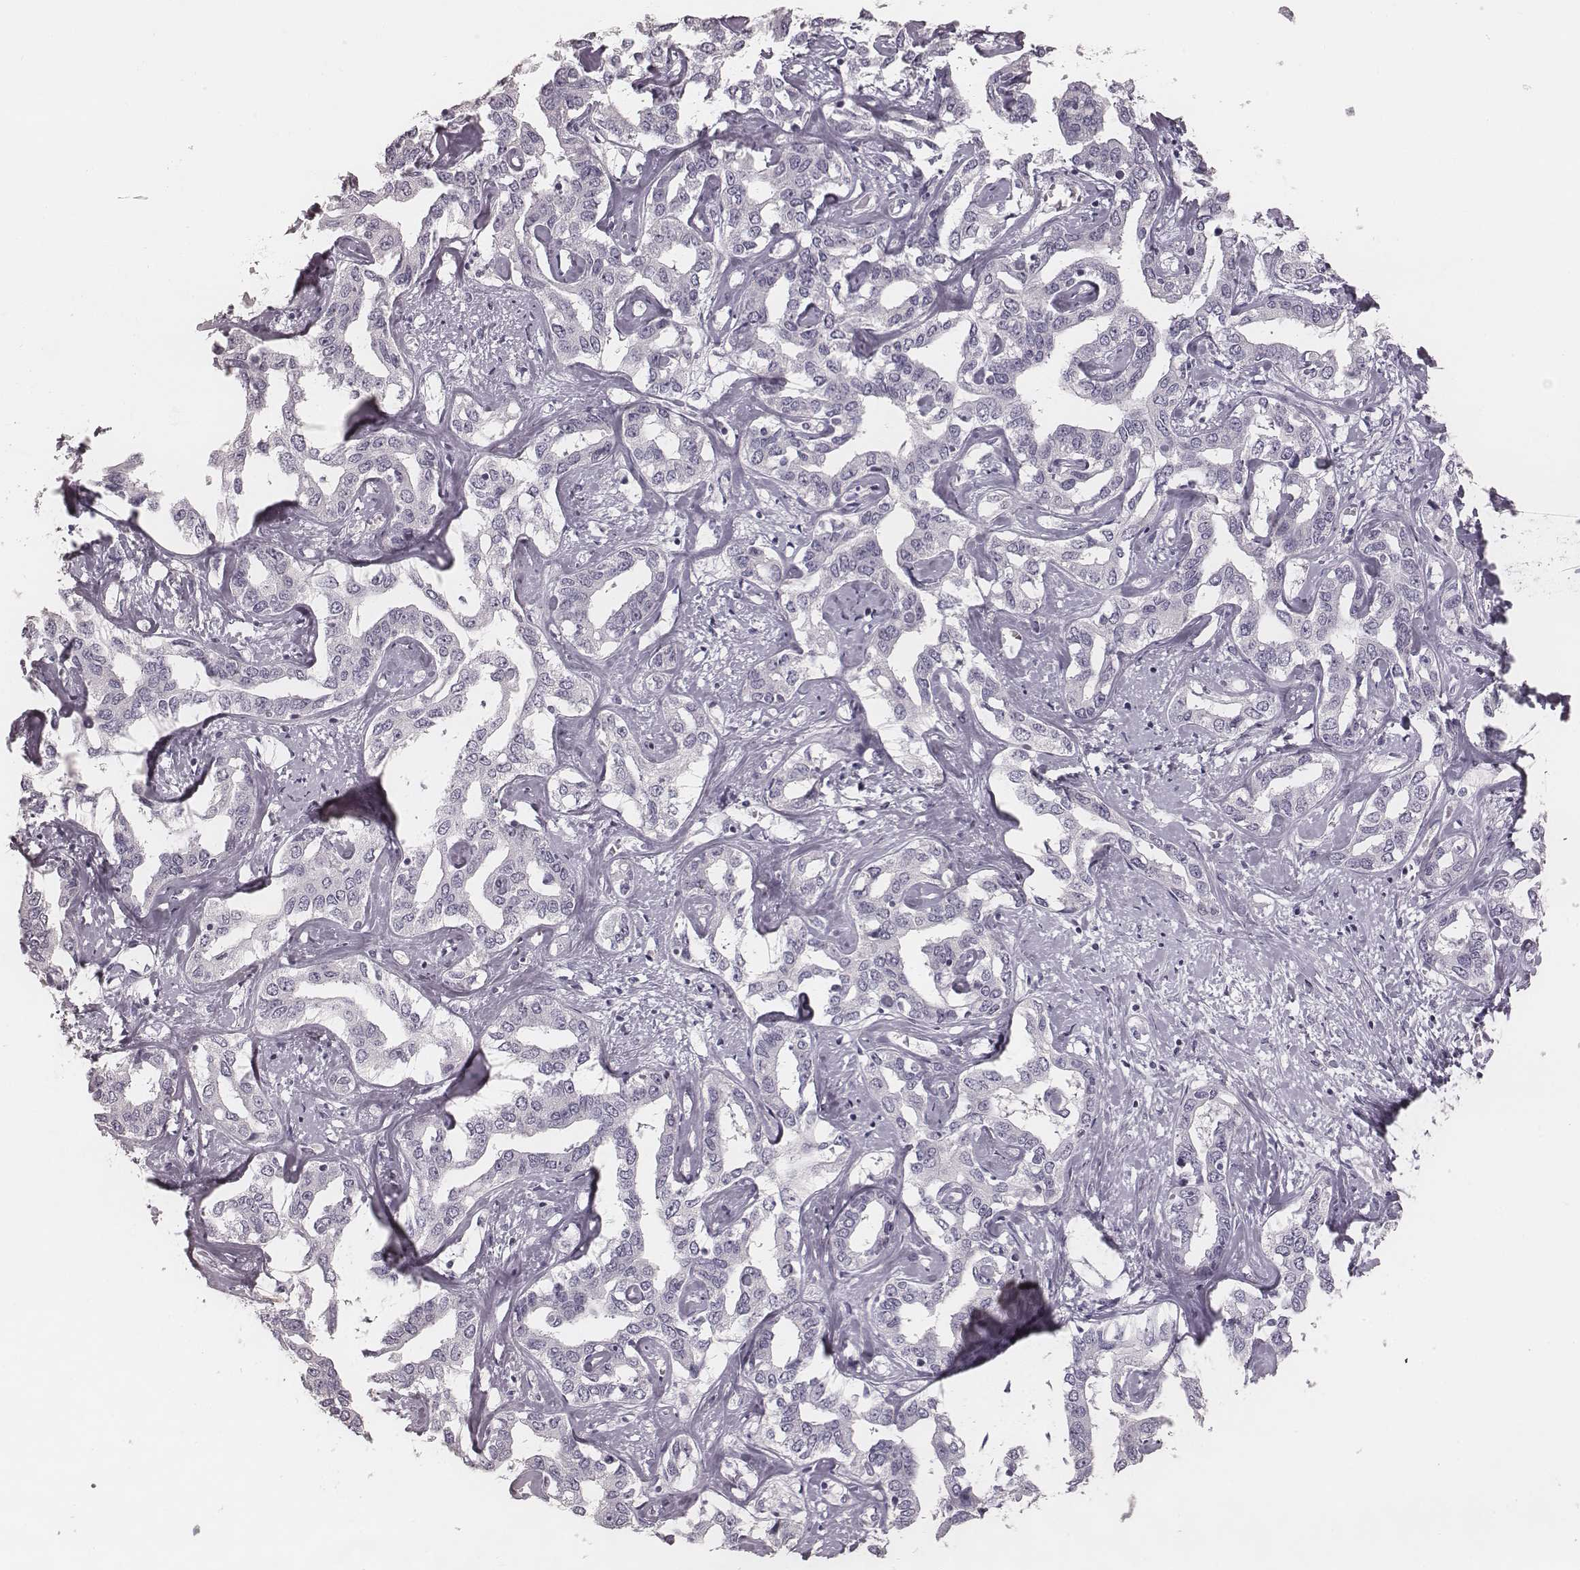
{"staining": {"intensity": "negative", "quantity": "none", "location": "none"}, "tissue": "liver cancer", "cell_type": "Tumor cells", "image_type": "cancer", "snomed": [{"axis": "morphology", "description": "Cholangiocarcinoma"}, {"axis": "topography", "description": "Liver"}], "caption": "Human cholangiocarcinoma (liver) stained for a protein using immunohistochemistry displays no staining in tumor cells.", "gene": "SPA17", "patient": {"sex": "male", "age": 59}}